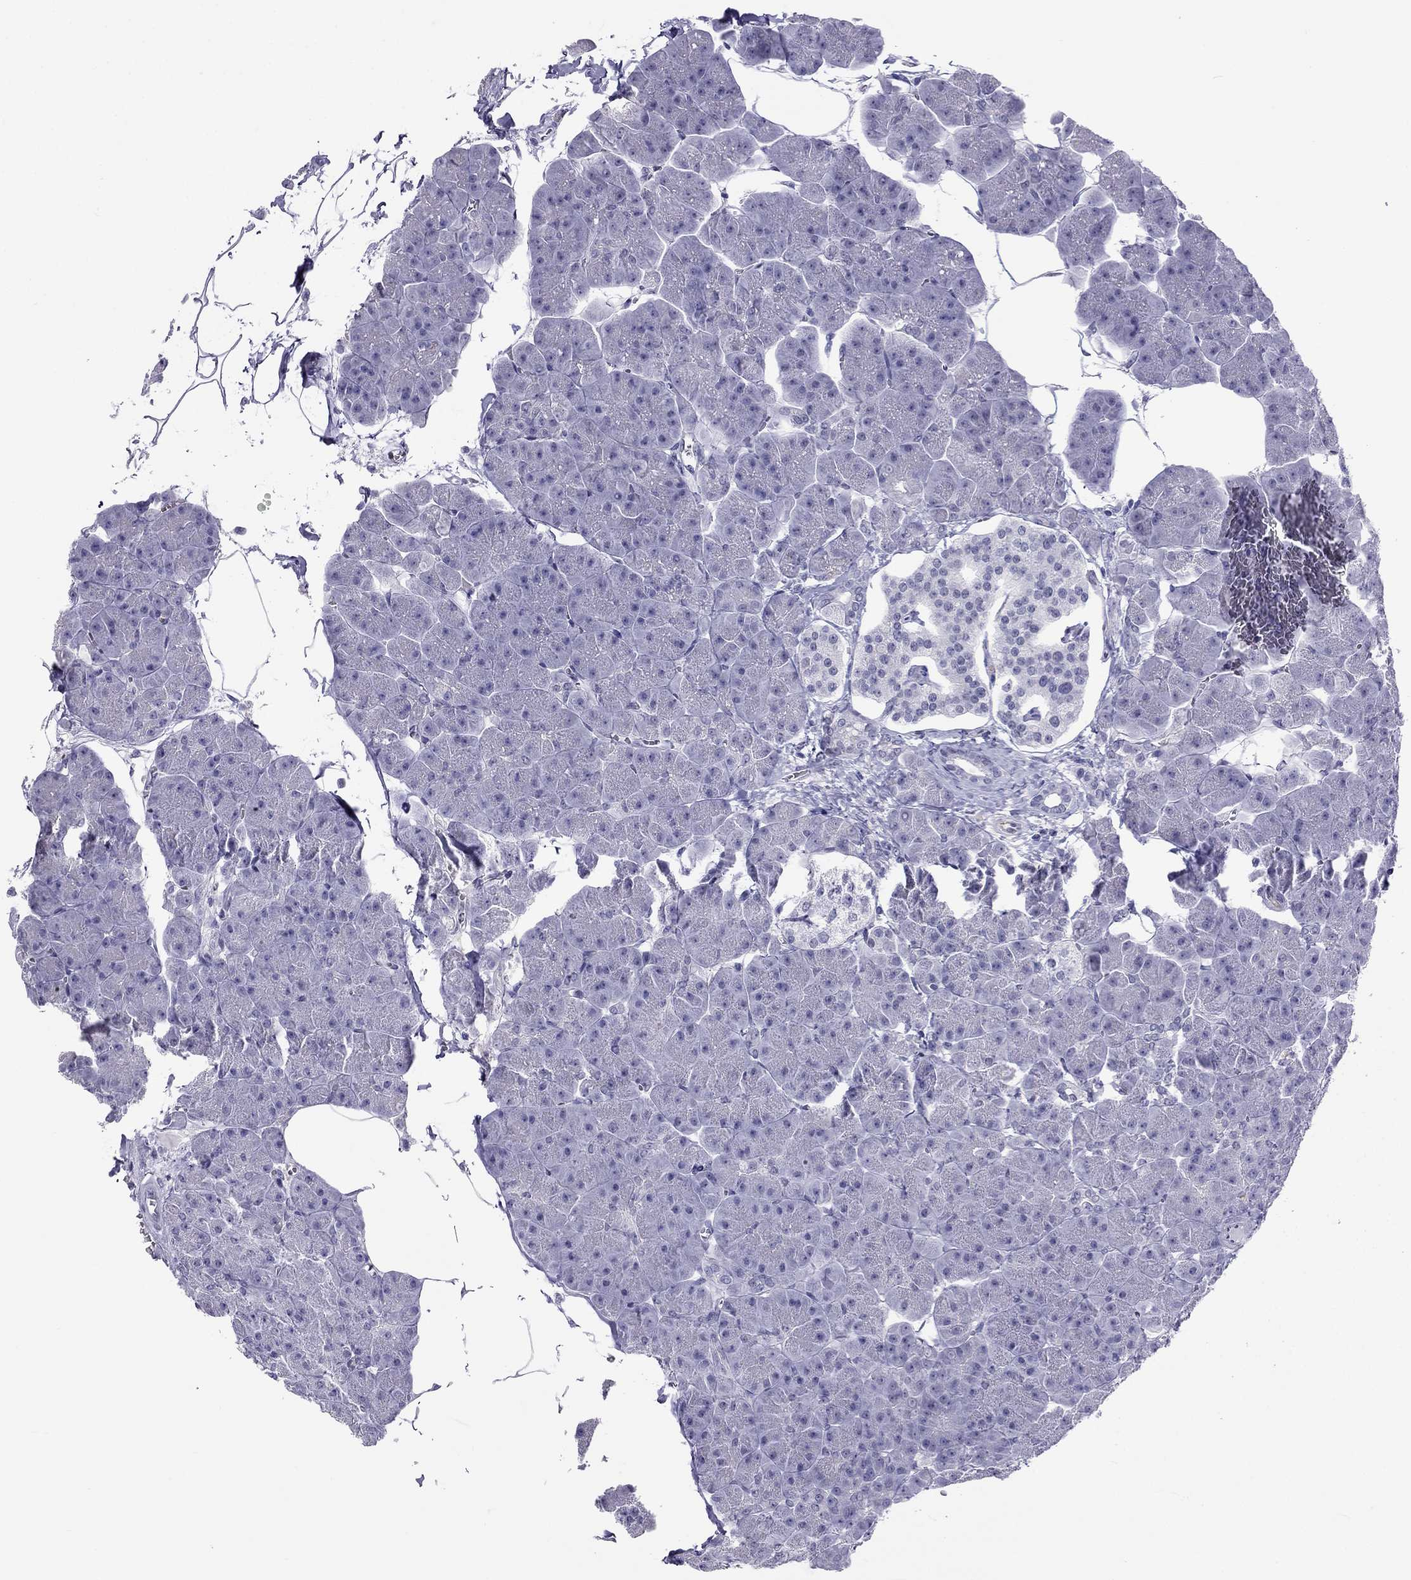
{"staining": {"intensity": "negative", "quantity": "none", "location": "none"}, "tissue": "pancreas", "cell_type": "Exocrine glandular cells", "image_type": "normal", "snomed": [{"axis": "morphology", "description": "Normal tissue, NOS"}, {"axis": "topography", "description": "Adipose tissue"}, {"axis": "topography", "description": "Pancreas"}, {"axis": "topography", "description": "Peripheral nerve tissue"}], "caption": "Immunohistochemical staining of benign human pancreas exhibits no significant expression in exocrine glandular cells. (DAB (3,3'-diaminobenzidine) immunohistochemistry (IHC), high magnification).", "gene": "CROCC2", "patient": {"sex": "female", "age": 58}}